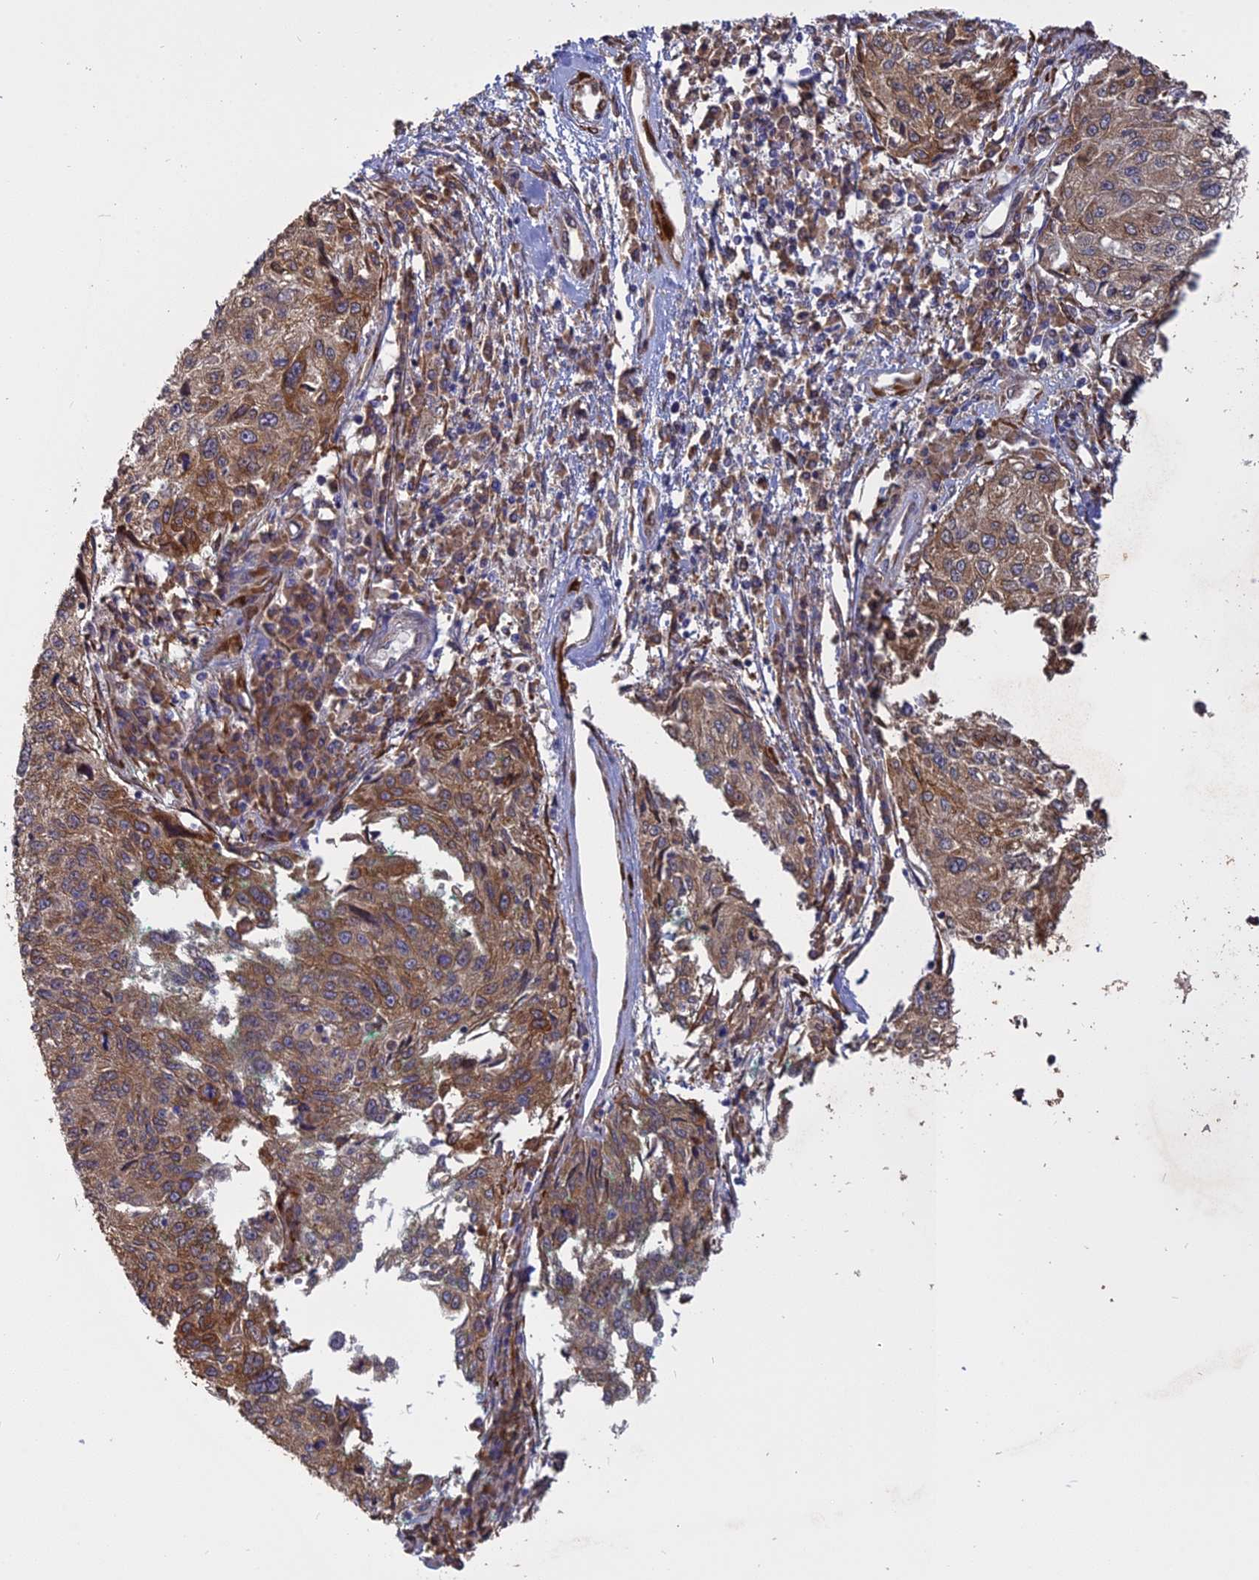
{"staining": {"intensity": "moderate", "quantity": ">75%", "location": "cytoplasmic/membranous"}, "tissue": "cervical cancer", "cell_type": "Tumor cells", "image_type": "cancer", "snomed": [{"axis": "morphology", "description": "Squamous cell carcinoma, NOS"}, {"axis": "topography", "description": "Cervix"}], "caption": "Protein staining shows moderate cytoplasmic/membranous positivity in about >75% of tumor cells in cervical cancer. (Stains: DAB in brown, nuclei in blue, Microscopy: brightfield microscopy at high magnification).", "gene": "PPIC", "patient": {"sex": "female", "age": 57}}